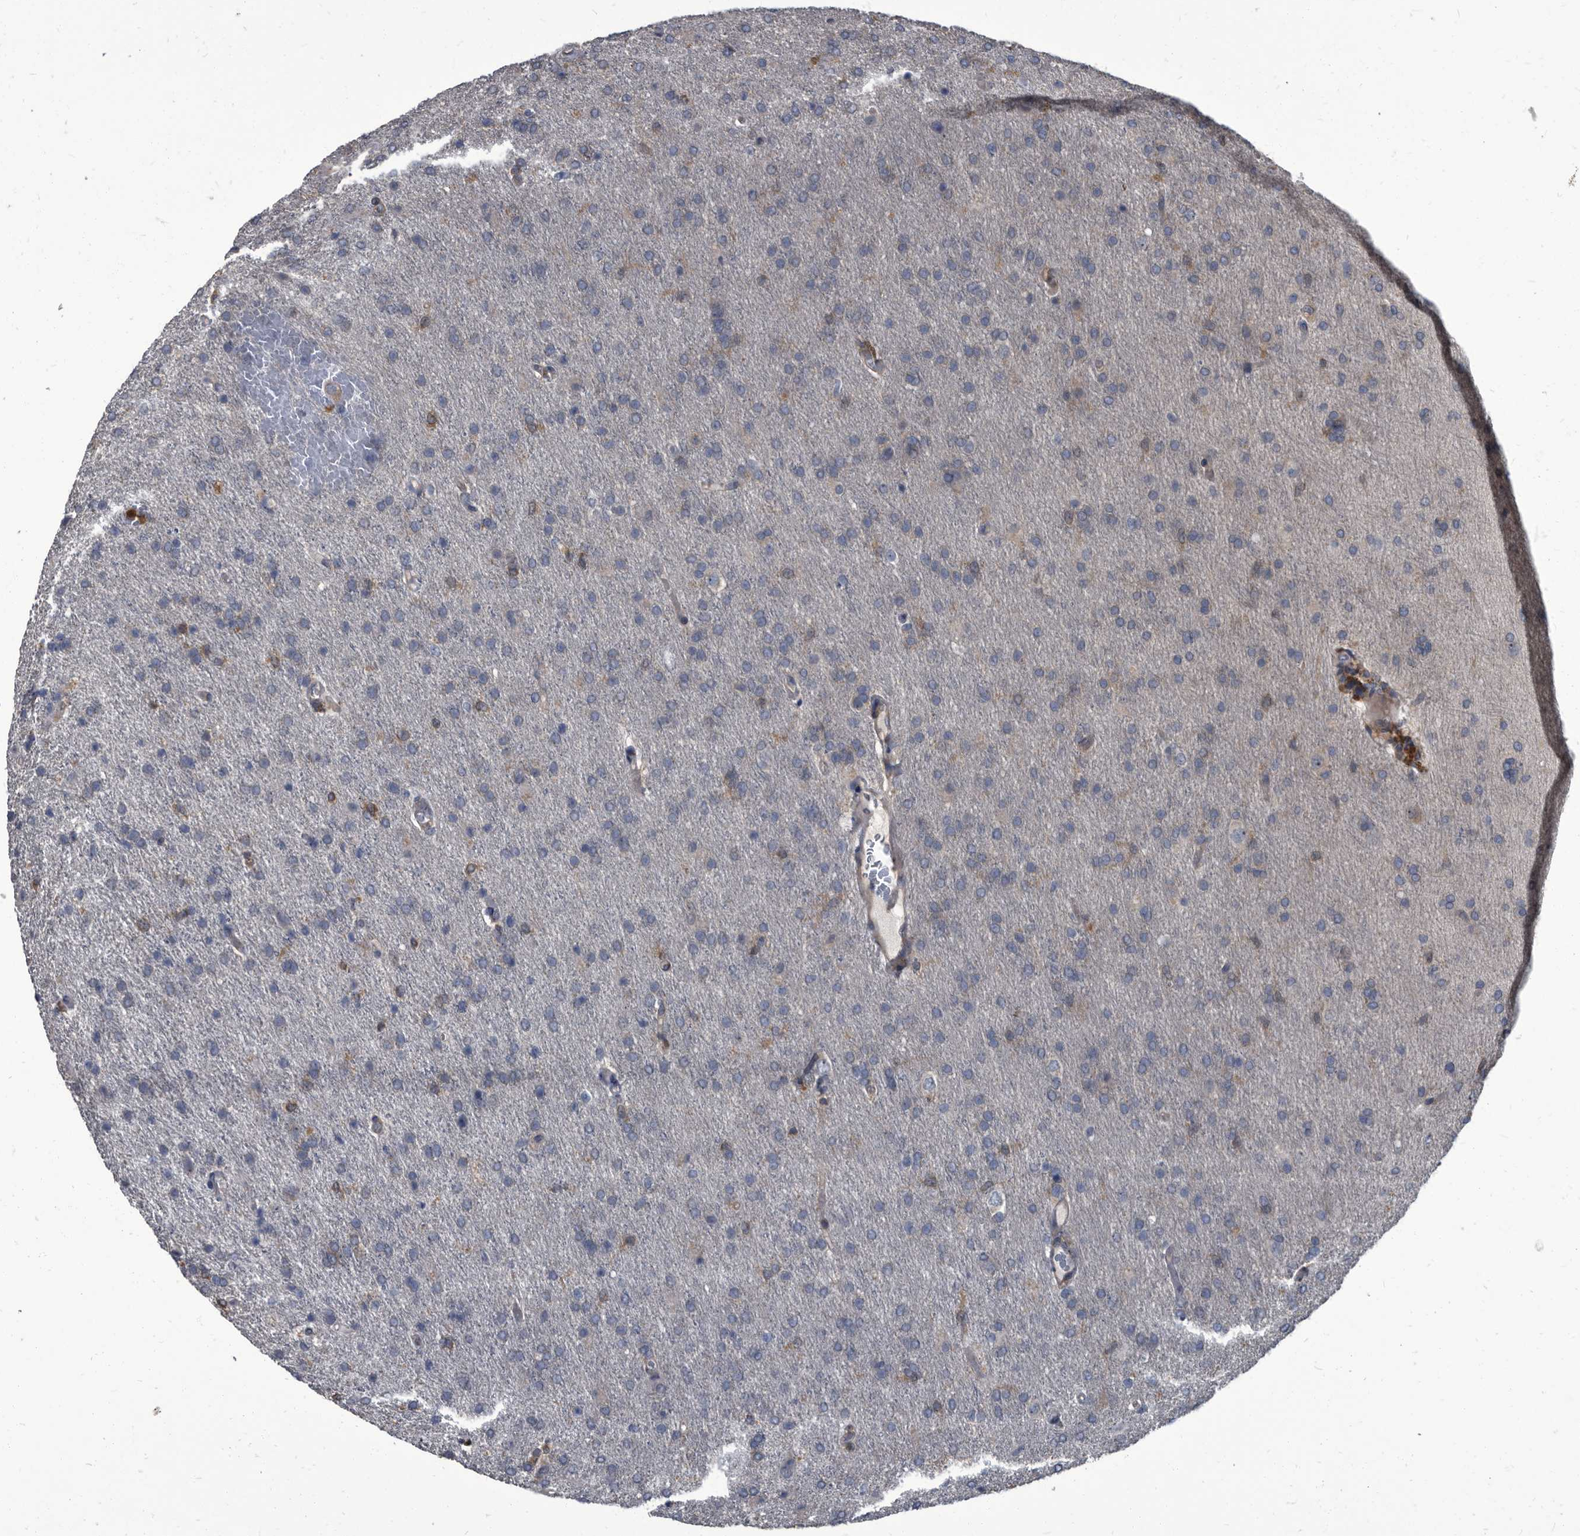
{"staining": {"intensity": "weak", "quantity": "<25%", "location": "cytoplasmic/membranous"}, "tissue": "glioma", "cell_type": "Tumor cells", "image_type": "cancer", "snomed": [{"axis": "morphology", "description": "Glioma, malignant, High grade"}, {"axis": "topography", "description": "Brain"}], "caption": "A histopathology image of high-grade glioma (malignant) stained for a protein shows no brown staining in tumor cells.", "gene": "CDV3", "patient": {"sex": "male", "age": 72}}